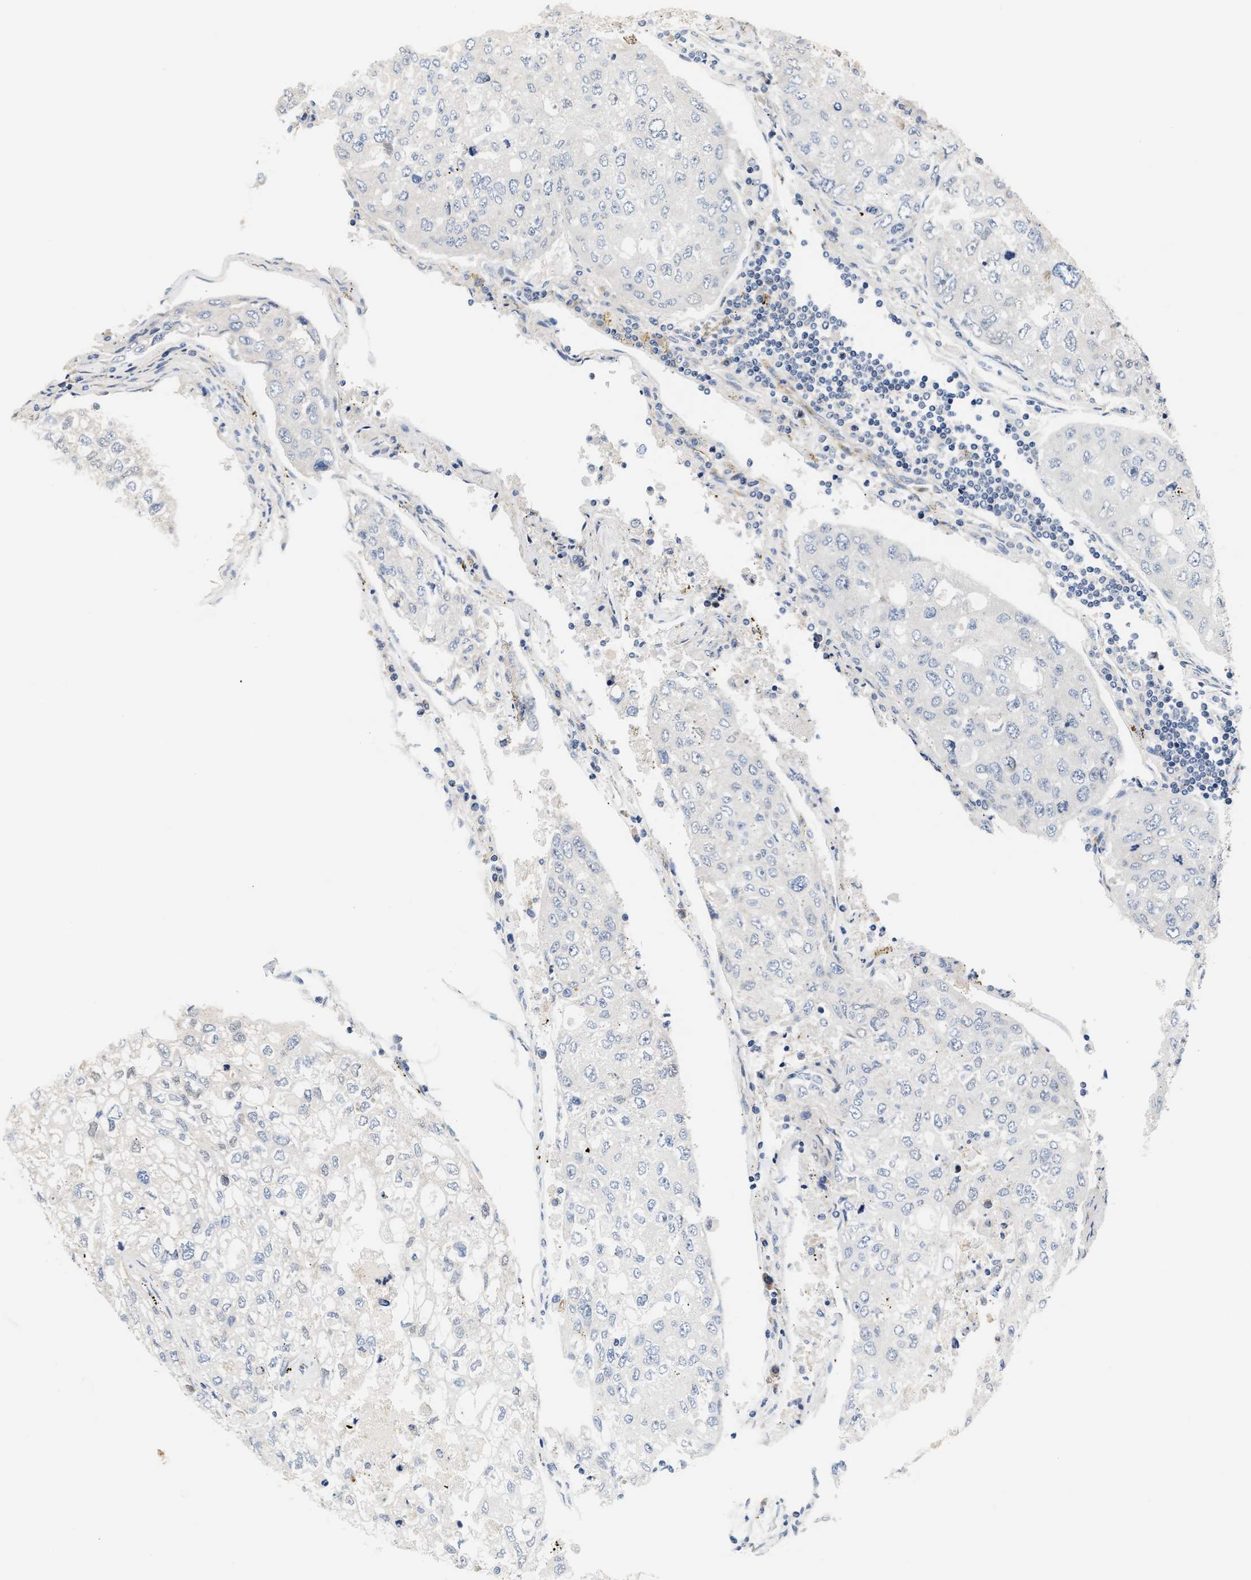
{"staining": {"intensity": "negative", "quantity": "none", "location": "none"}, "tissue": "urothelial cancer", "cell_type": "Tumor cells", "image_type": "cancer", "snomed": [{"axis": "morphology", "description": "Urothelial carcinoma, High grade"}, {"axis": "topography", "description": "Lymph node"}, {"axis": "topography", "description": "Urinary bladder"}], "caption": "A photomicrograph of urothelial carcinoma (high-grade) stained for a protein displays no brown staining in tumor cells. The staining is performed using DAB (3,3'-diaminobenzidine) brown chromogen with nuclei counter-stained in using hematoxylin.", "gene": "TNIP2", "patient": {"sex": "male", "age": 51}}